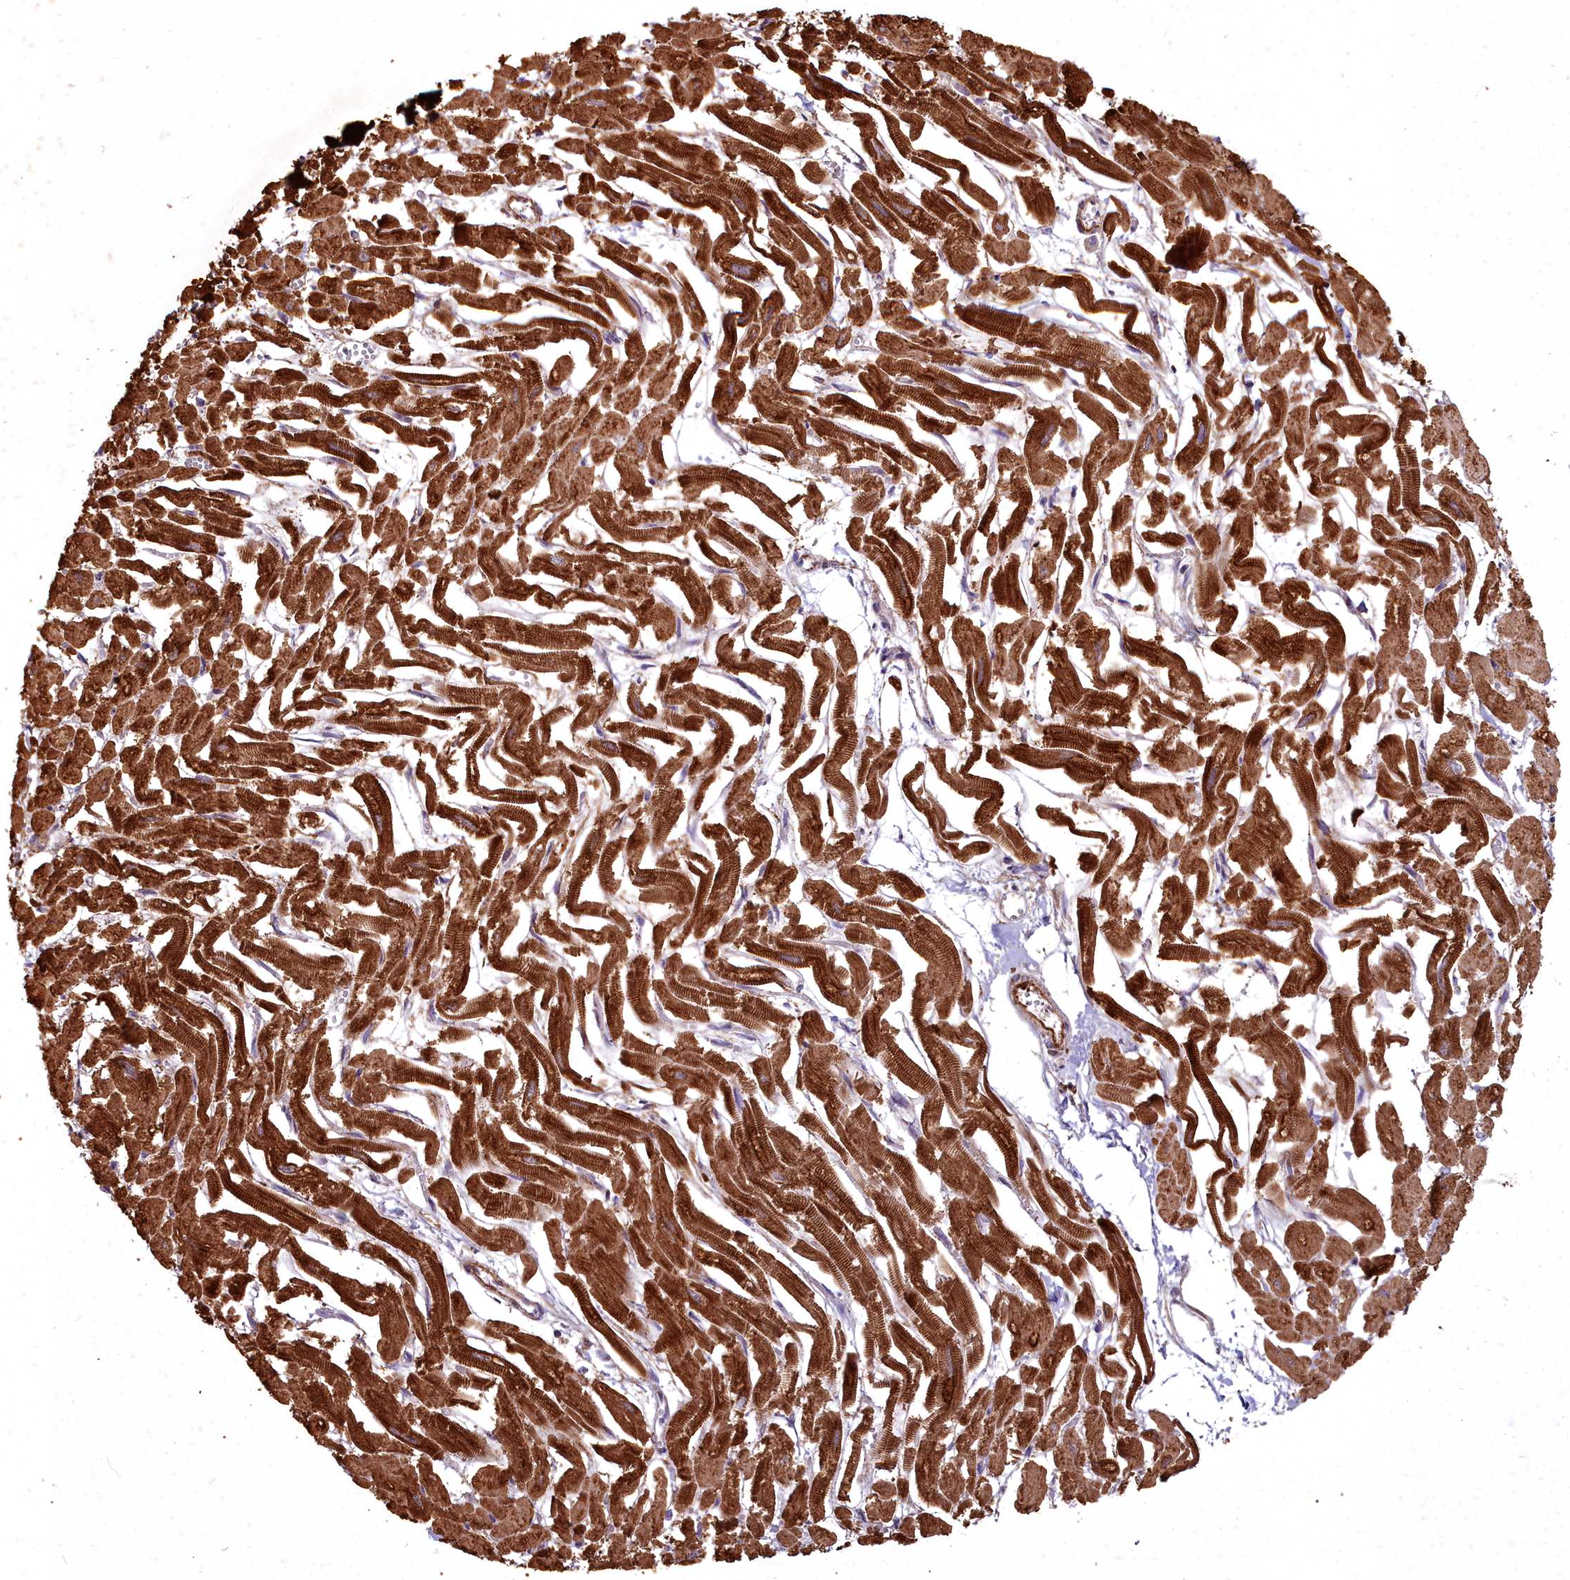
{"staining": {"intensity": "strong", "quantity": ">75%", "location": "cytoplasmic/membranous"}, "tissue": "heart muscle", "cell_type": "Cardiomyocytes", "image_type": "normal", "snomed": [{"axis": "morphology", "description": "Normal tissue, NOS"}, {"axis": "topography", "description": "Heart"}], "caption": "Protein expression analysis of normal heart muscle reveals strong cytoplasmic/membranous positivity in approximately >75% of cardiomyocytes.", "gene": "COX11", "patient": {"sex": "male", "age": 54}}